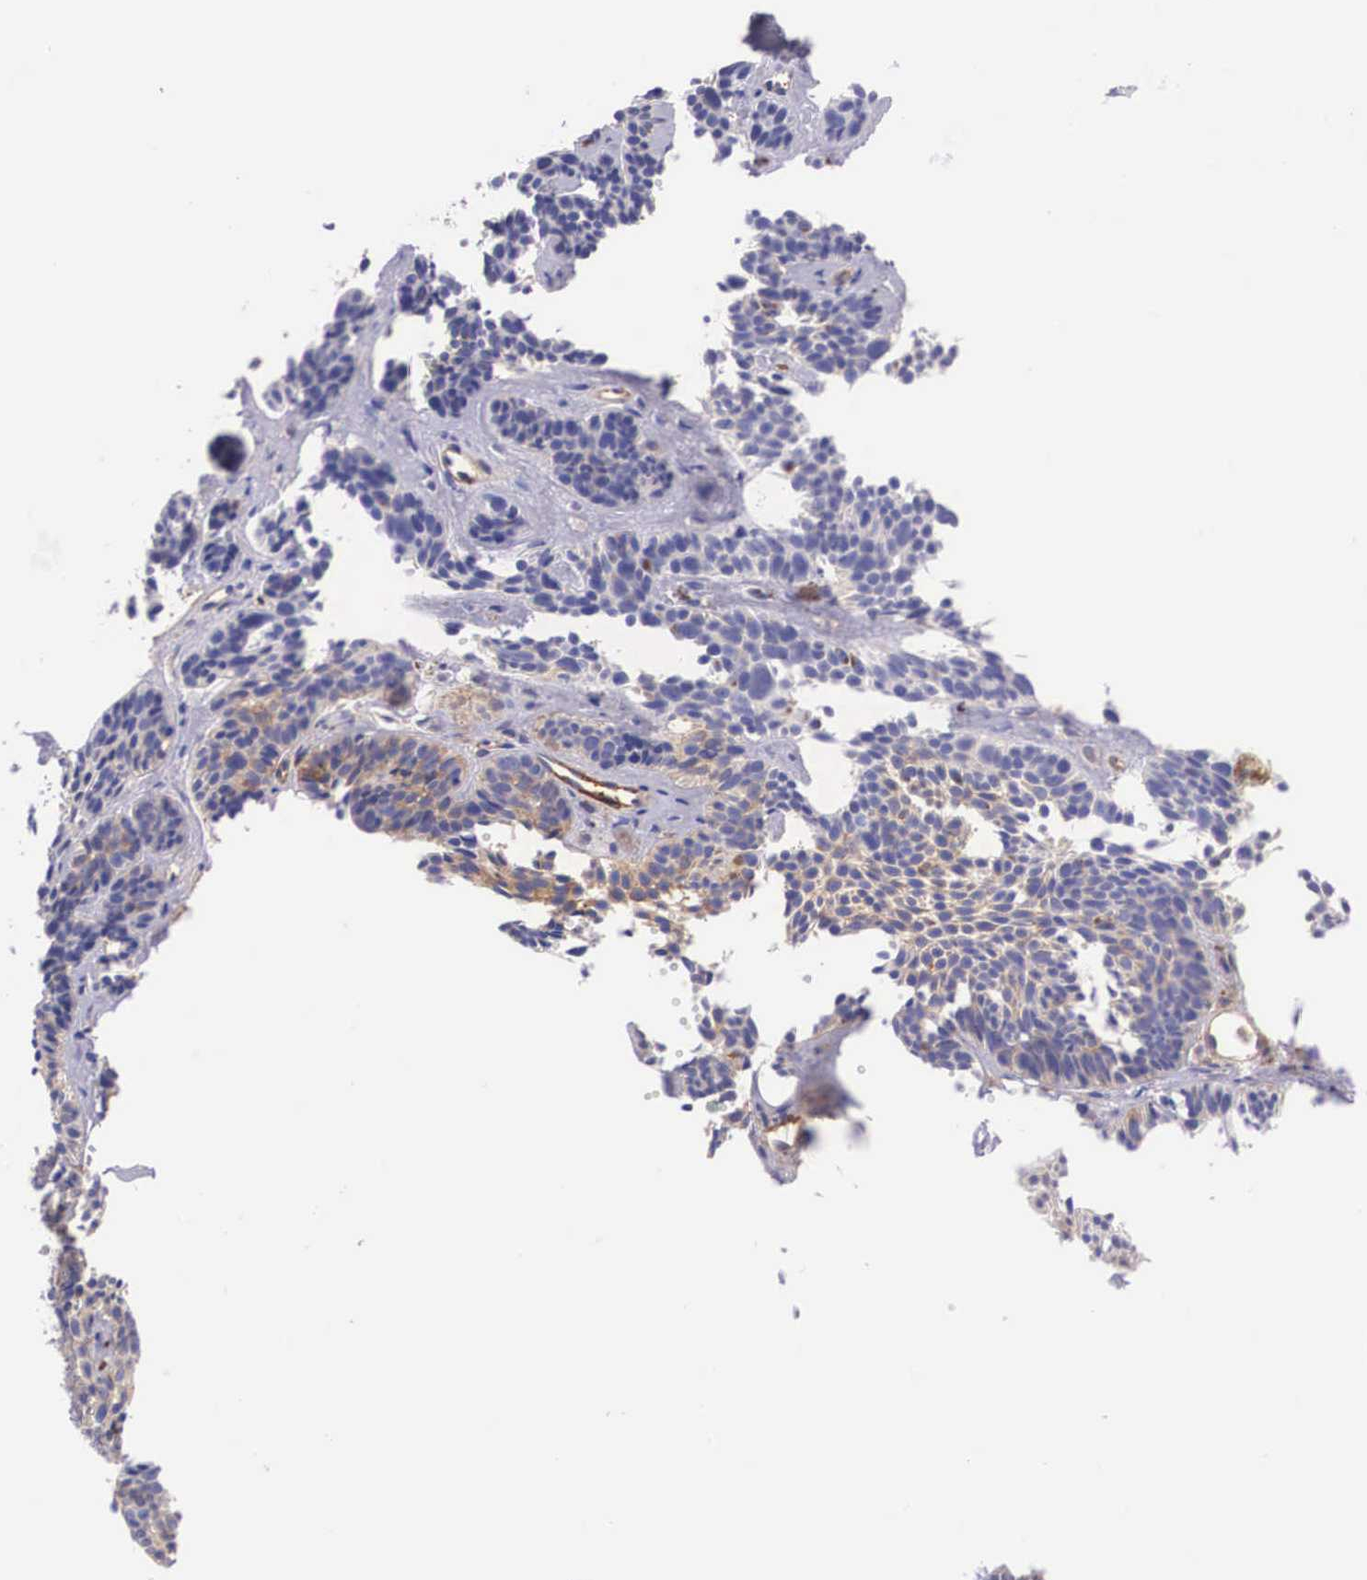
{"staining": {"intensity": "moderate", "quantity": "<25%", "location": "cytoplasmic/membranous"}, "tissue": "skin cancer", "cell_type": "Tumor cells", "image_type": "cancer", "snomed": [{"axis": "morphology", "description": "Basal cell carcinoma"}, {"axis": "topography", "description": "Skin"}], "caption": "Approximately <25% of tumor cells in basal cell carcinoma (skin) demonstrate moderate cytoplasmic/membranous protein positivity as visualized by brown immunohistochemical staining.", "gene": "BCAR1", "patient": {"sex": "female", "age": 62}}